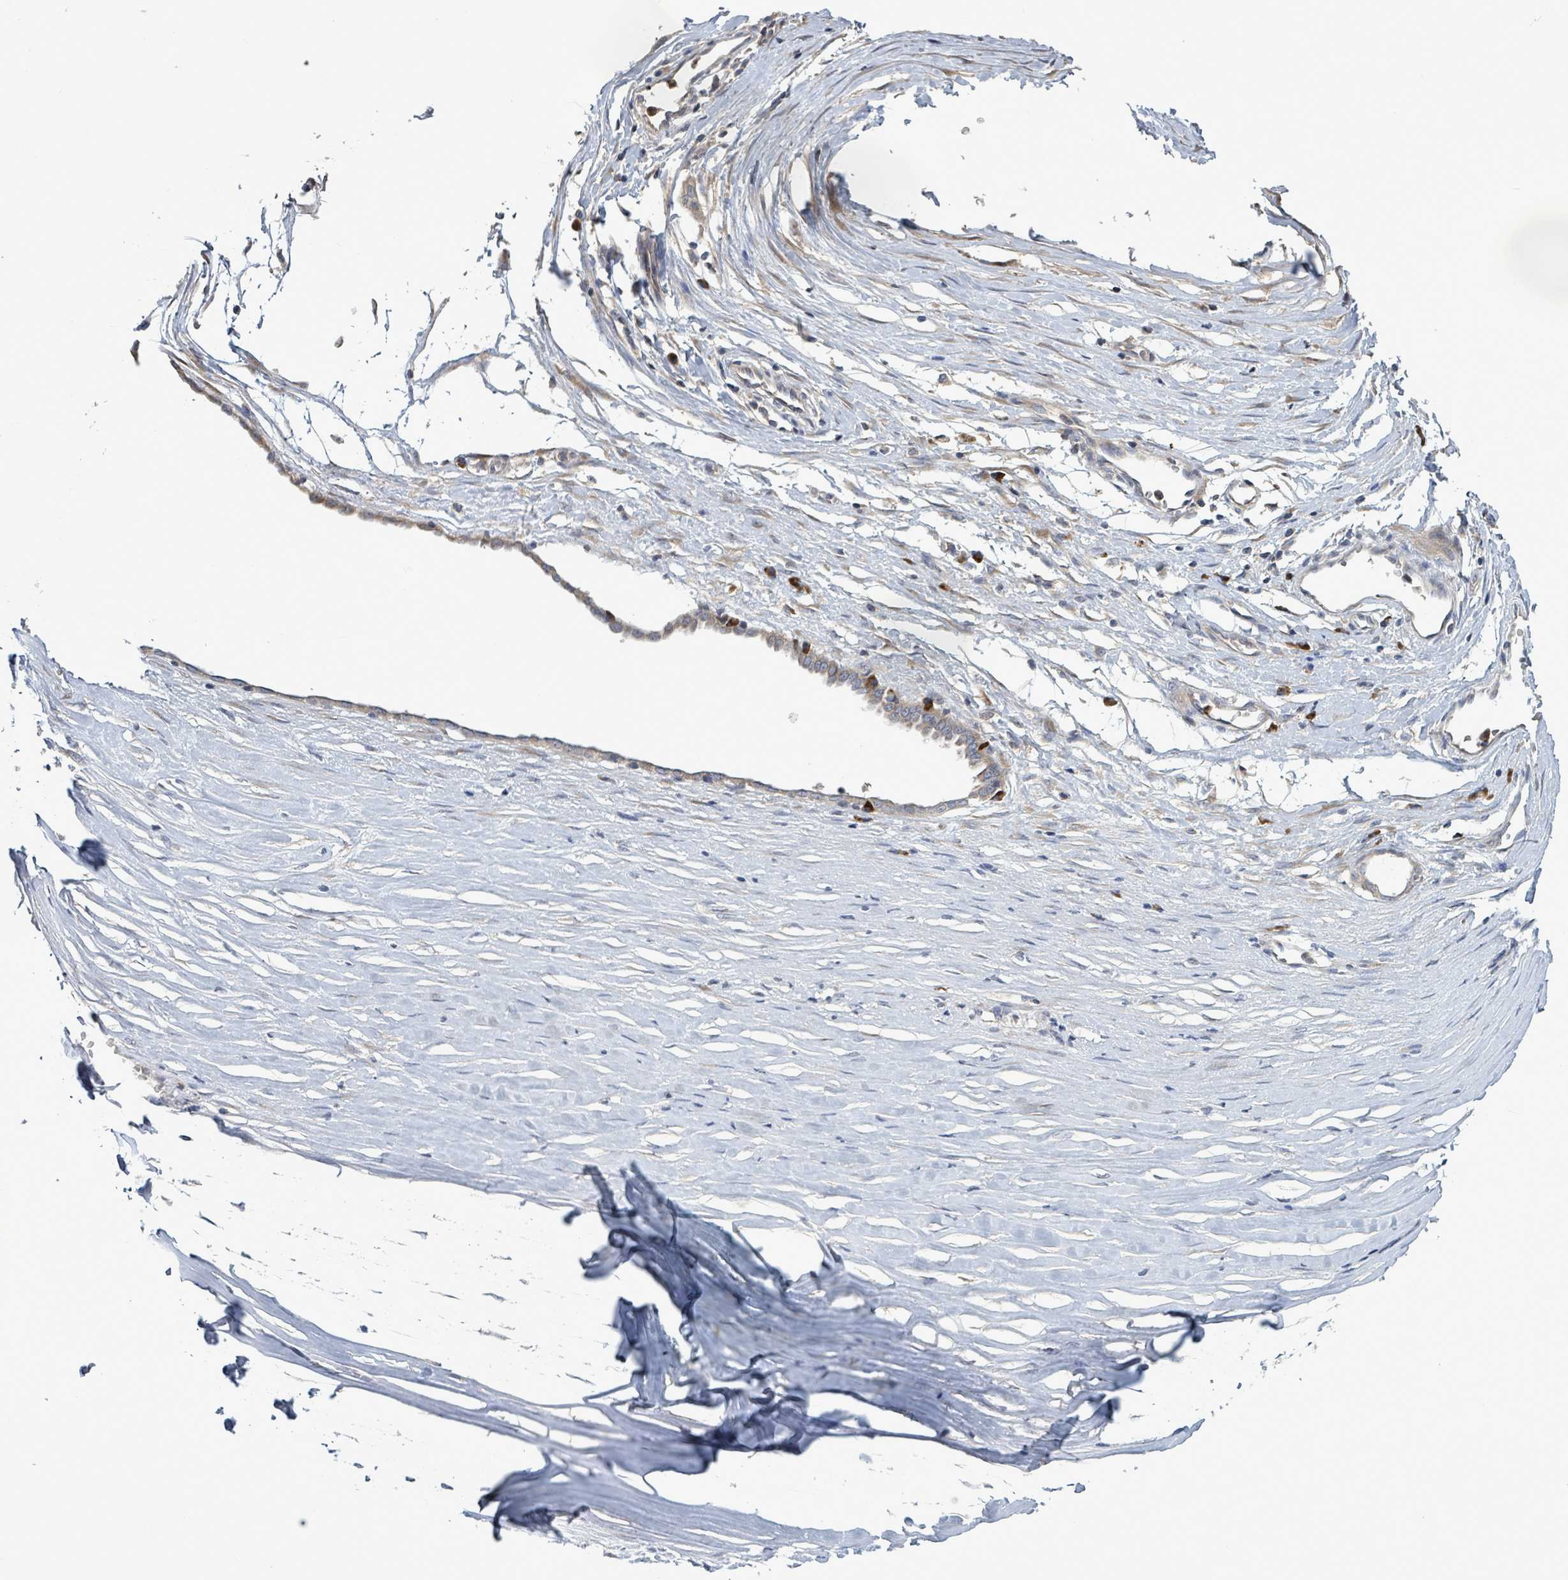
{"staining": {"intensity": "weak", "quantity": "25%-75%", "location": "cytoplasmic/membranous"}, "tissue": "ovarian cancer", "cell_type": "Tumor cells", "image_type": "cancer", "snomed": [{"axis": "morphology", "description": "Cystadenocarcinoma, serous, NOS"}, {"axis": "topography", "description": "Ovary"}], "caption": "Immunohistochemical staining of ovarian cancer (serous cystadenocarcinoma) demonstrates low levels of weak cytoplasmic/membranous expression in about 25%-75% of tumor cells.", "gene": "SERPINE3", "patient": {"sex": "female", "age": 59}}